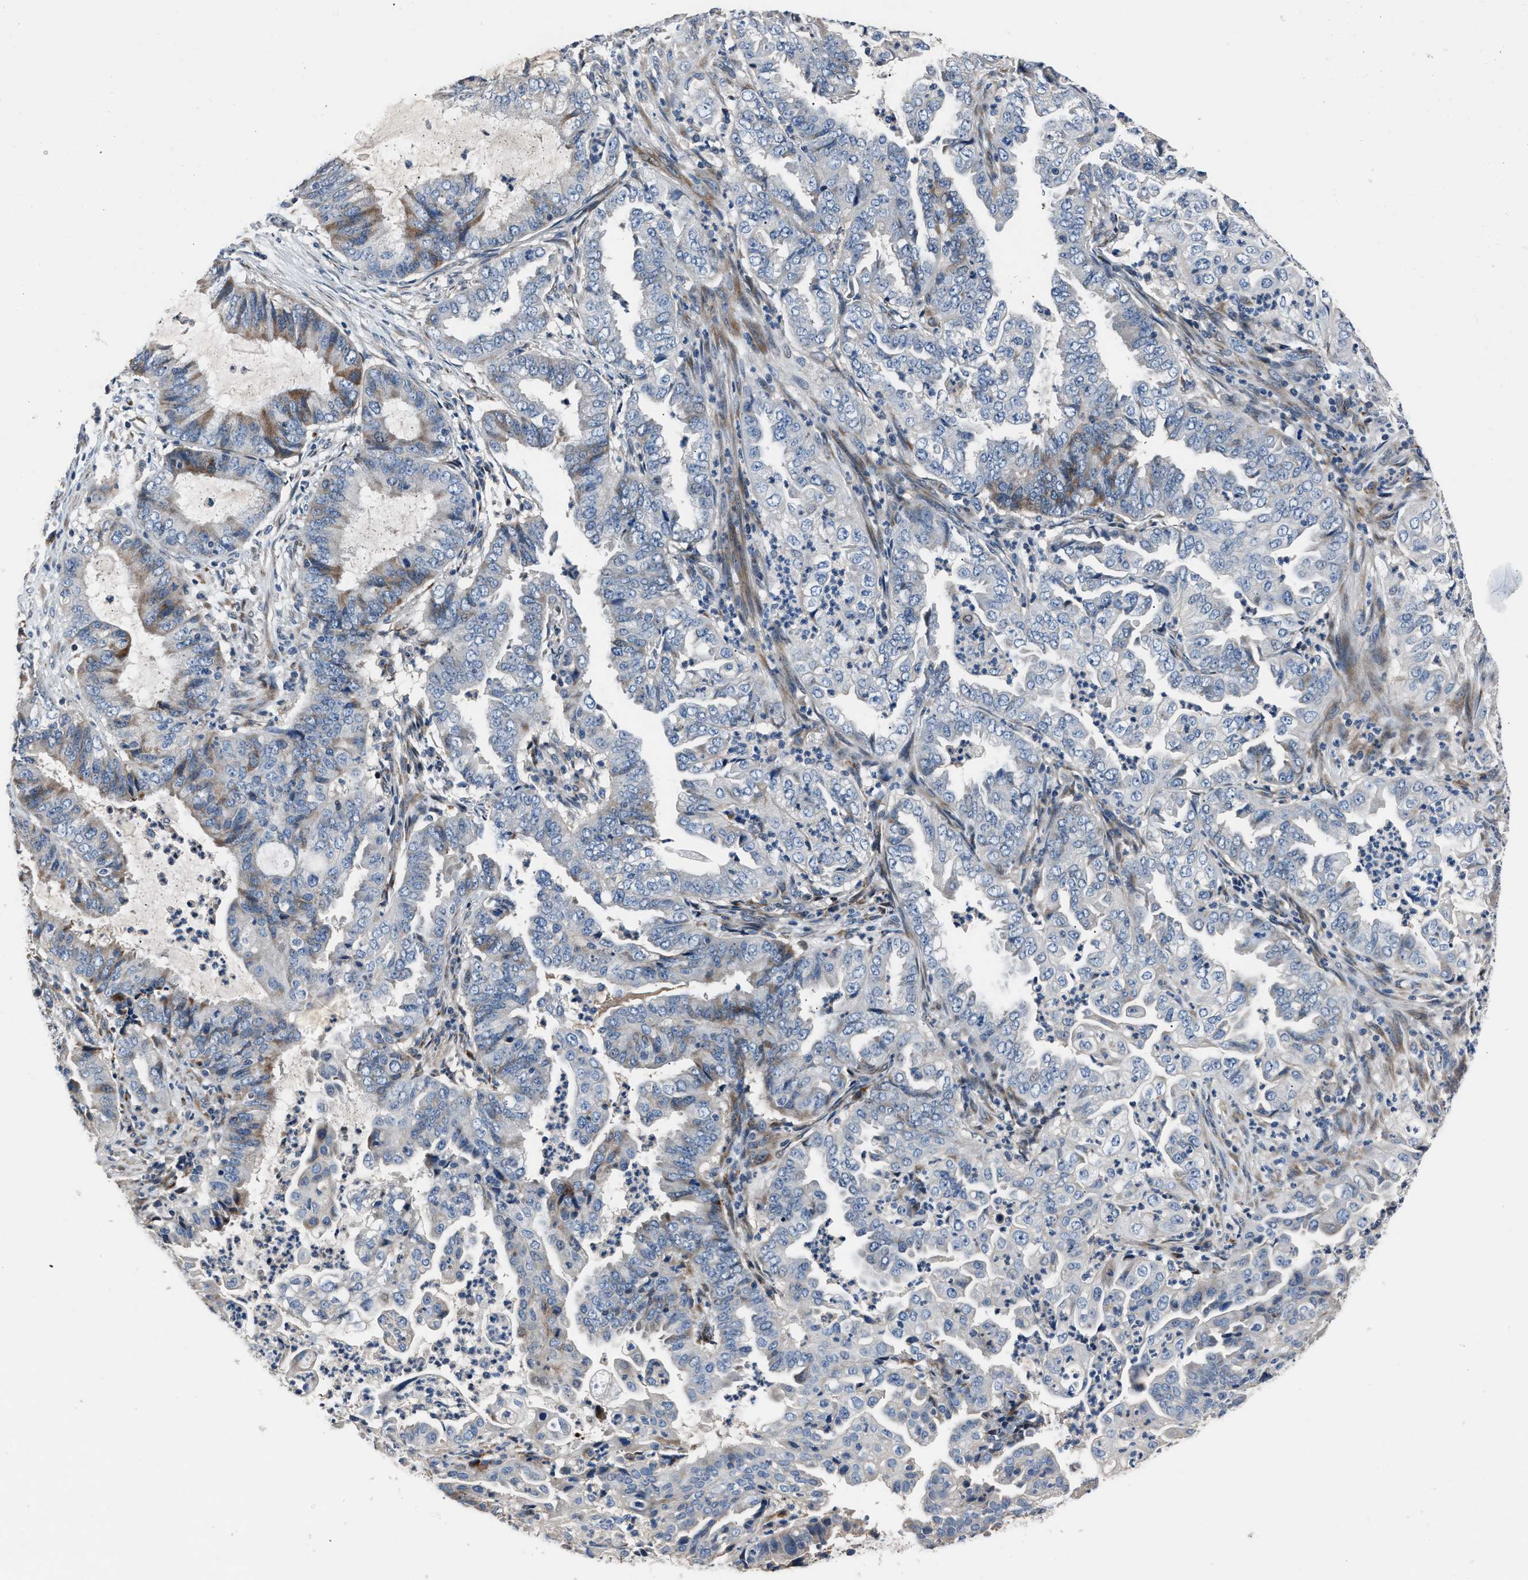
{"staining": {"intensity": "moderate", "quantity": "<25%", "location": "cytoplasmic/membranous"}, "tissue": "endometrial cancer", "cell_type": "Tumor cells", "image_type": "cancer", "snomed": [{"axis": "morphology", "description": "Adenocarcinoma, NOS"}, {"axis": "topography", "description": "Endometrium"}], "caption": "Protein expression analysis of endometrial adenocarcinoma exhibits moderate cytoplasmic/membranous positivity in about <25% of tumor cells.", "gene": "DNAJC24", "patient": {"sex": "female", "age": 51}}